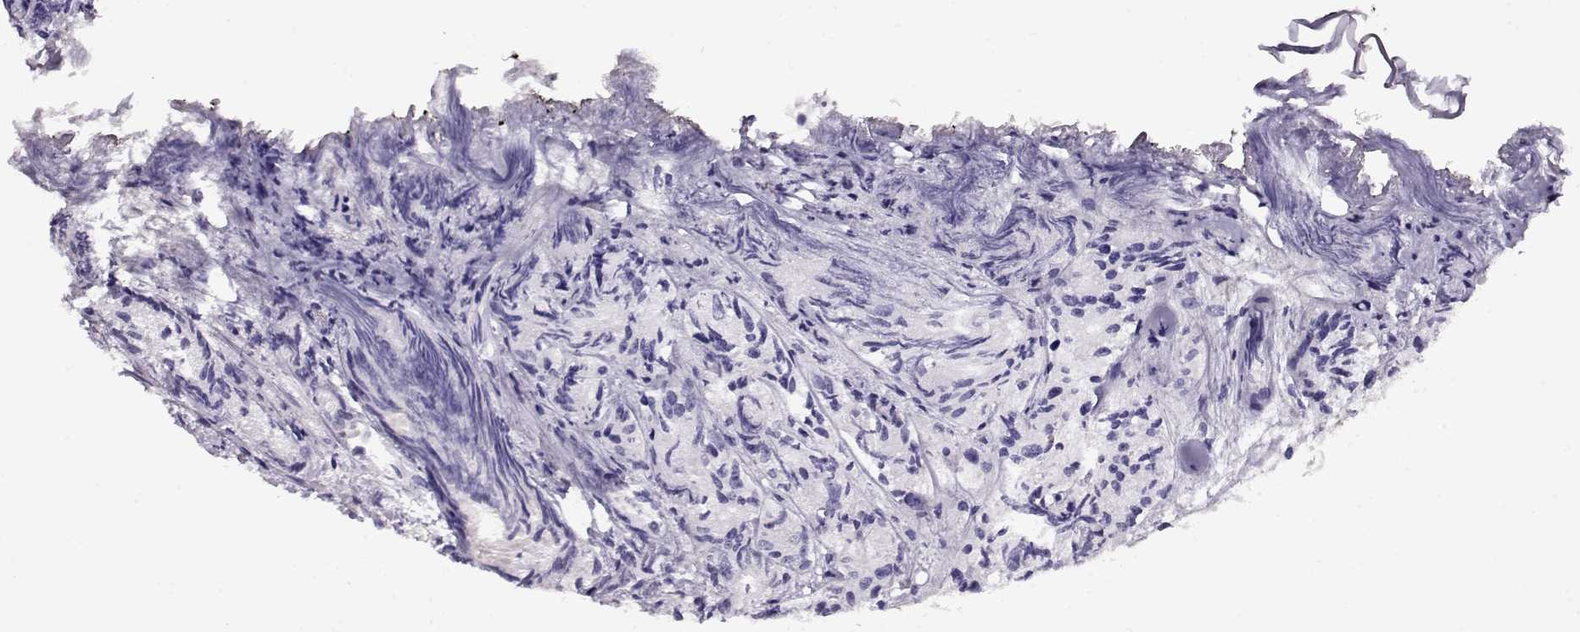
{"staining": {"intensity": "negative", "quantity": "none", "location": "none"}, "tissue": "prostate cancer", "cell_type": "Tumor cells", "image_type": "cancer", "snomed": [{"axis": "morphology", "description": "Adenocarcinoma, Medium grade"}, {"axis": "topography", "description": "Prostate"}], "caption": "Immunohistochemical staining of human prostate adenocarcinoma (medium-grade) exhibits no significant staining in tumor cells.", "gene": "CCR8", "patient": {"sex": "male", "age": 74}}